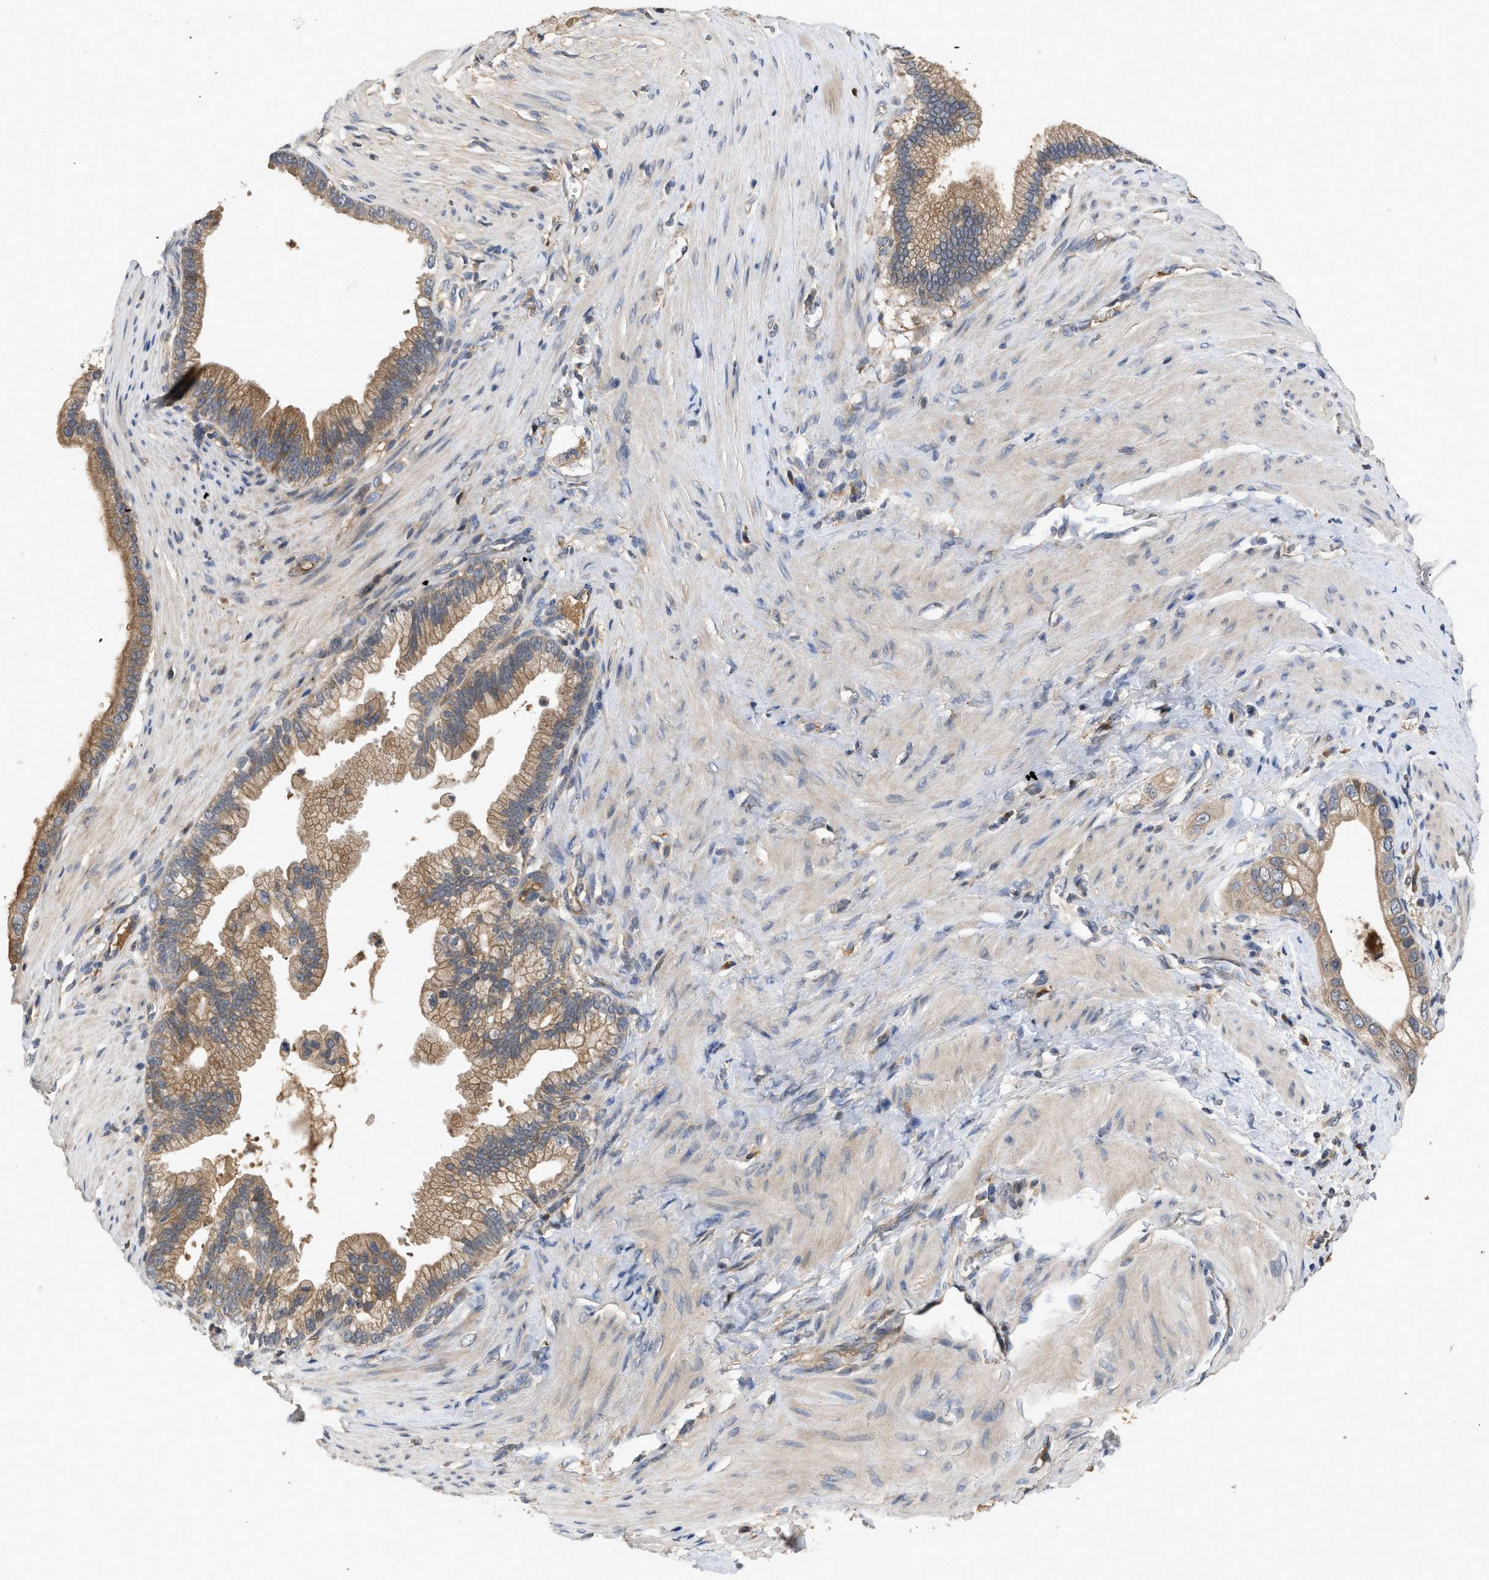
{"staining": {"intensity": "moderate", "quantity": ">75%", "location": "cytoplasmic/membranous"}, "tissue": "pancreatic cancer", "cell_type": "Tumor cells", "image_type": "cancer", "snomed": [{"axis": "morphology", "description": "Adenocarcinoma, NOS"}, {"axis": "topography", "description": "Pancreas"}], "caption": "Immunohistochemistry (IHC) micrograph of neoplastic tissue: human adenocarcinoma (pancreatic) stained using immunohistochemistry demonstrates medium levels of moderate protein expression localized specifically in the cytoplasmic/membranous of tumor cells, appearing as a cytoplasmic/membranous brown color.", "gene": "VPS4A", "patient": {"sex": "male", "age": 69}}